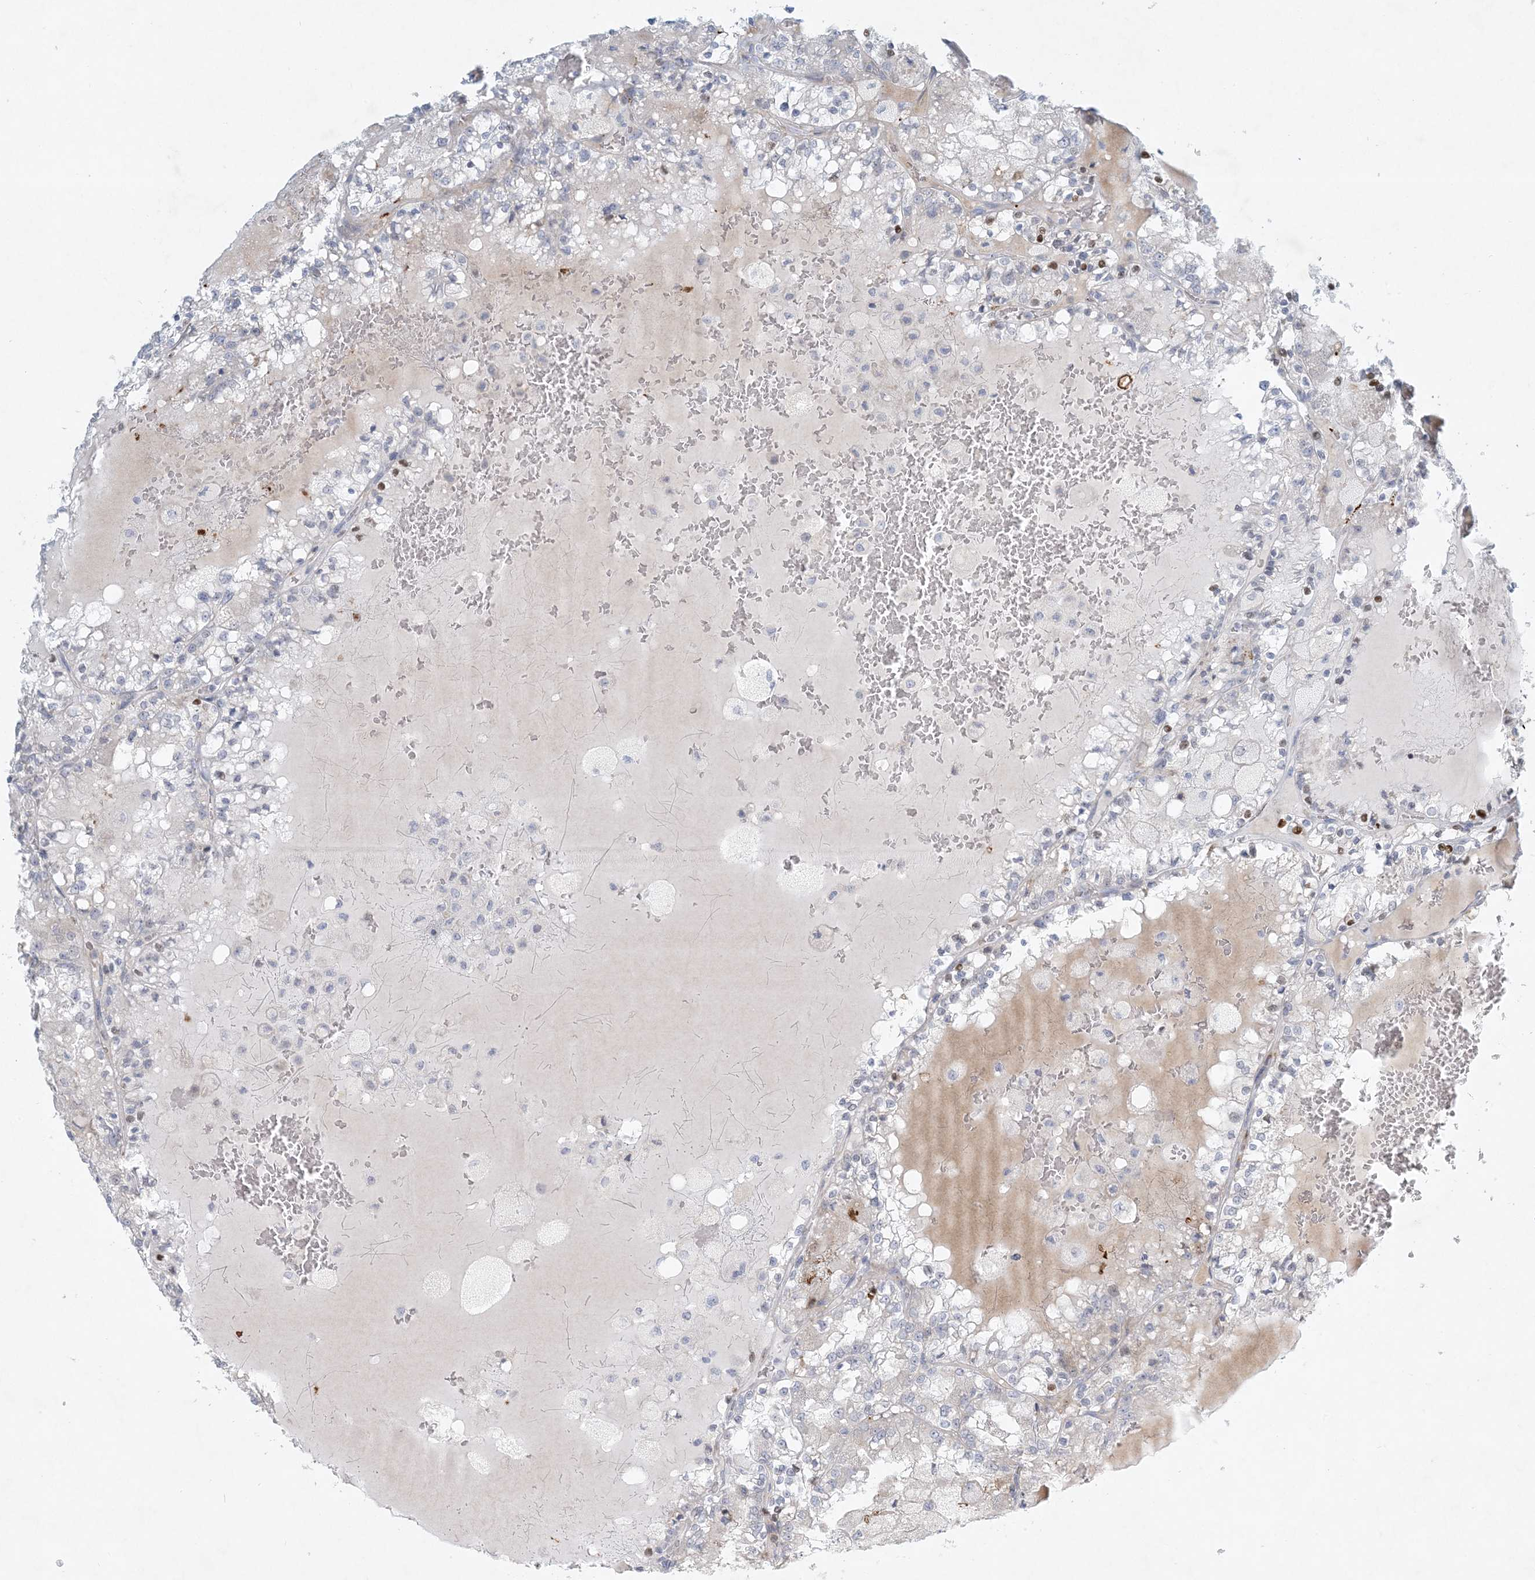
{"staining": {"intensity": "moderate", "quantity": "<25%", "location": "nuclear"}, "tissue": "renal cancer", "cell_type": "Tumor cells", "image_type": "cancer", "snomed": [{"axis": "morphology", "description": "Adenocarcinoma, NOS"}, {"axis": "topography", "description": "Kidney"}], "caption": "IHC staining of renal adenocarcinoma, which reveals low levels of moderate nuclear staining in about <25% of tumor cells indicating moderate nuclear protein expression. The staining was performed using DAB (3,3'-diaminobenzidine) (brown) for protein detection and nuclei were counterstained in hematoxylin (blue).", "gene": "ZNF385D", "patient": {"sex": "female", "age": 56}}